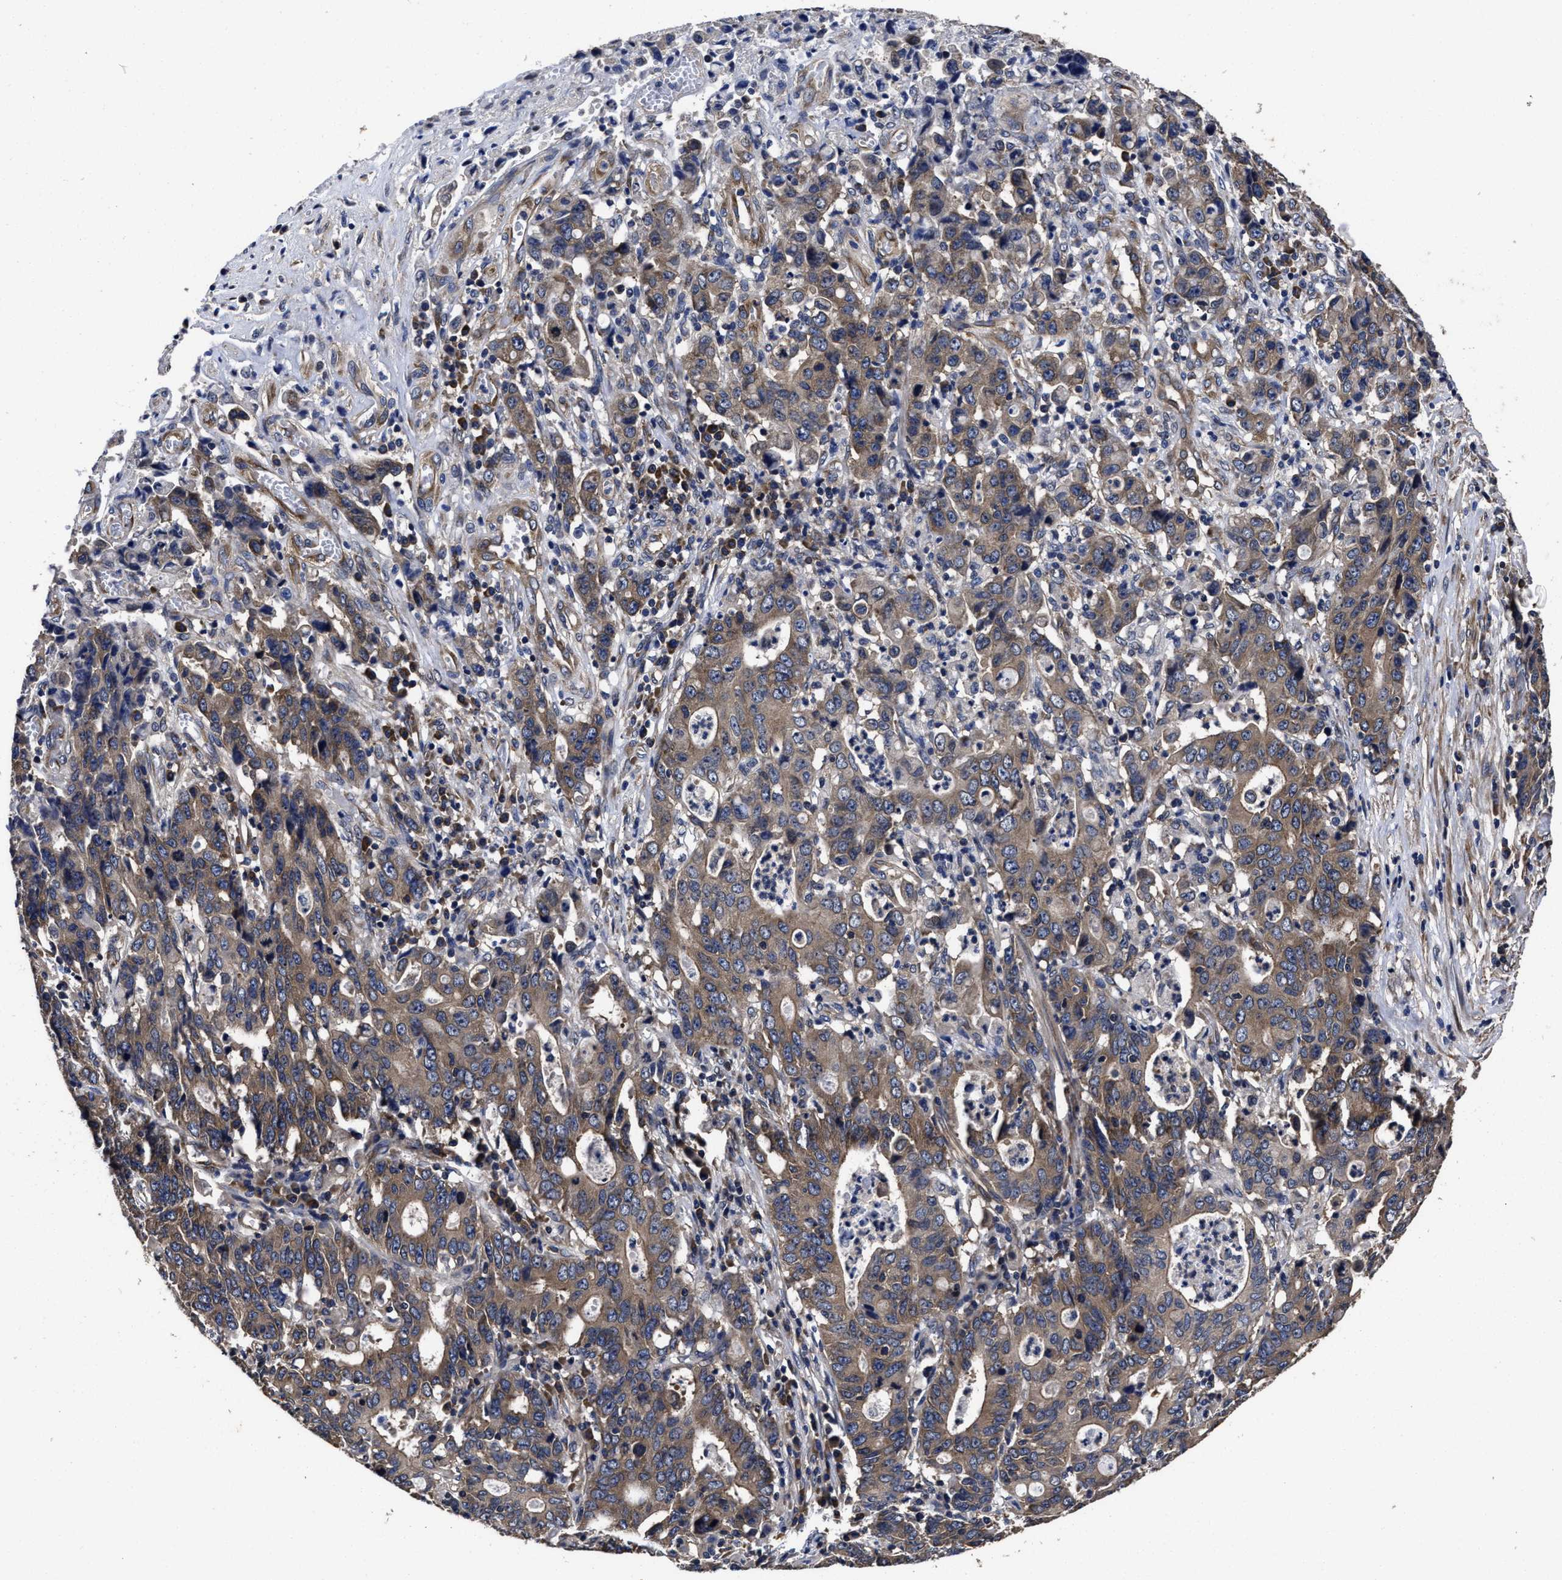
{"staining": {"intensity": "moderate", "quantity": ">75%", "location": "cytoplasmic/membranous"}, "tissue": "stomach cancer", "cell_type": "Tumor cells", "image_type": "cancer", "snomed": [{"axis": "morphology", "description": "Adenocarcinoma, NOS"}, {"axis": "topography", "description": "Stomach, upper"}], "caption": "A high-resolution photomicrograph shows immunohistochemistry staining of stomach cancer, which reveals moderate cytoplasmic/membranous expression in approximately >75% of tumor cells.", "gene": "AVEN", "patient": {"sex": "male", "age": 69}}